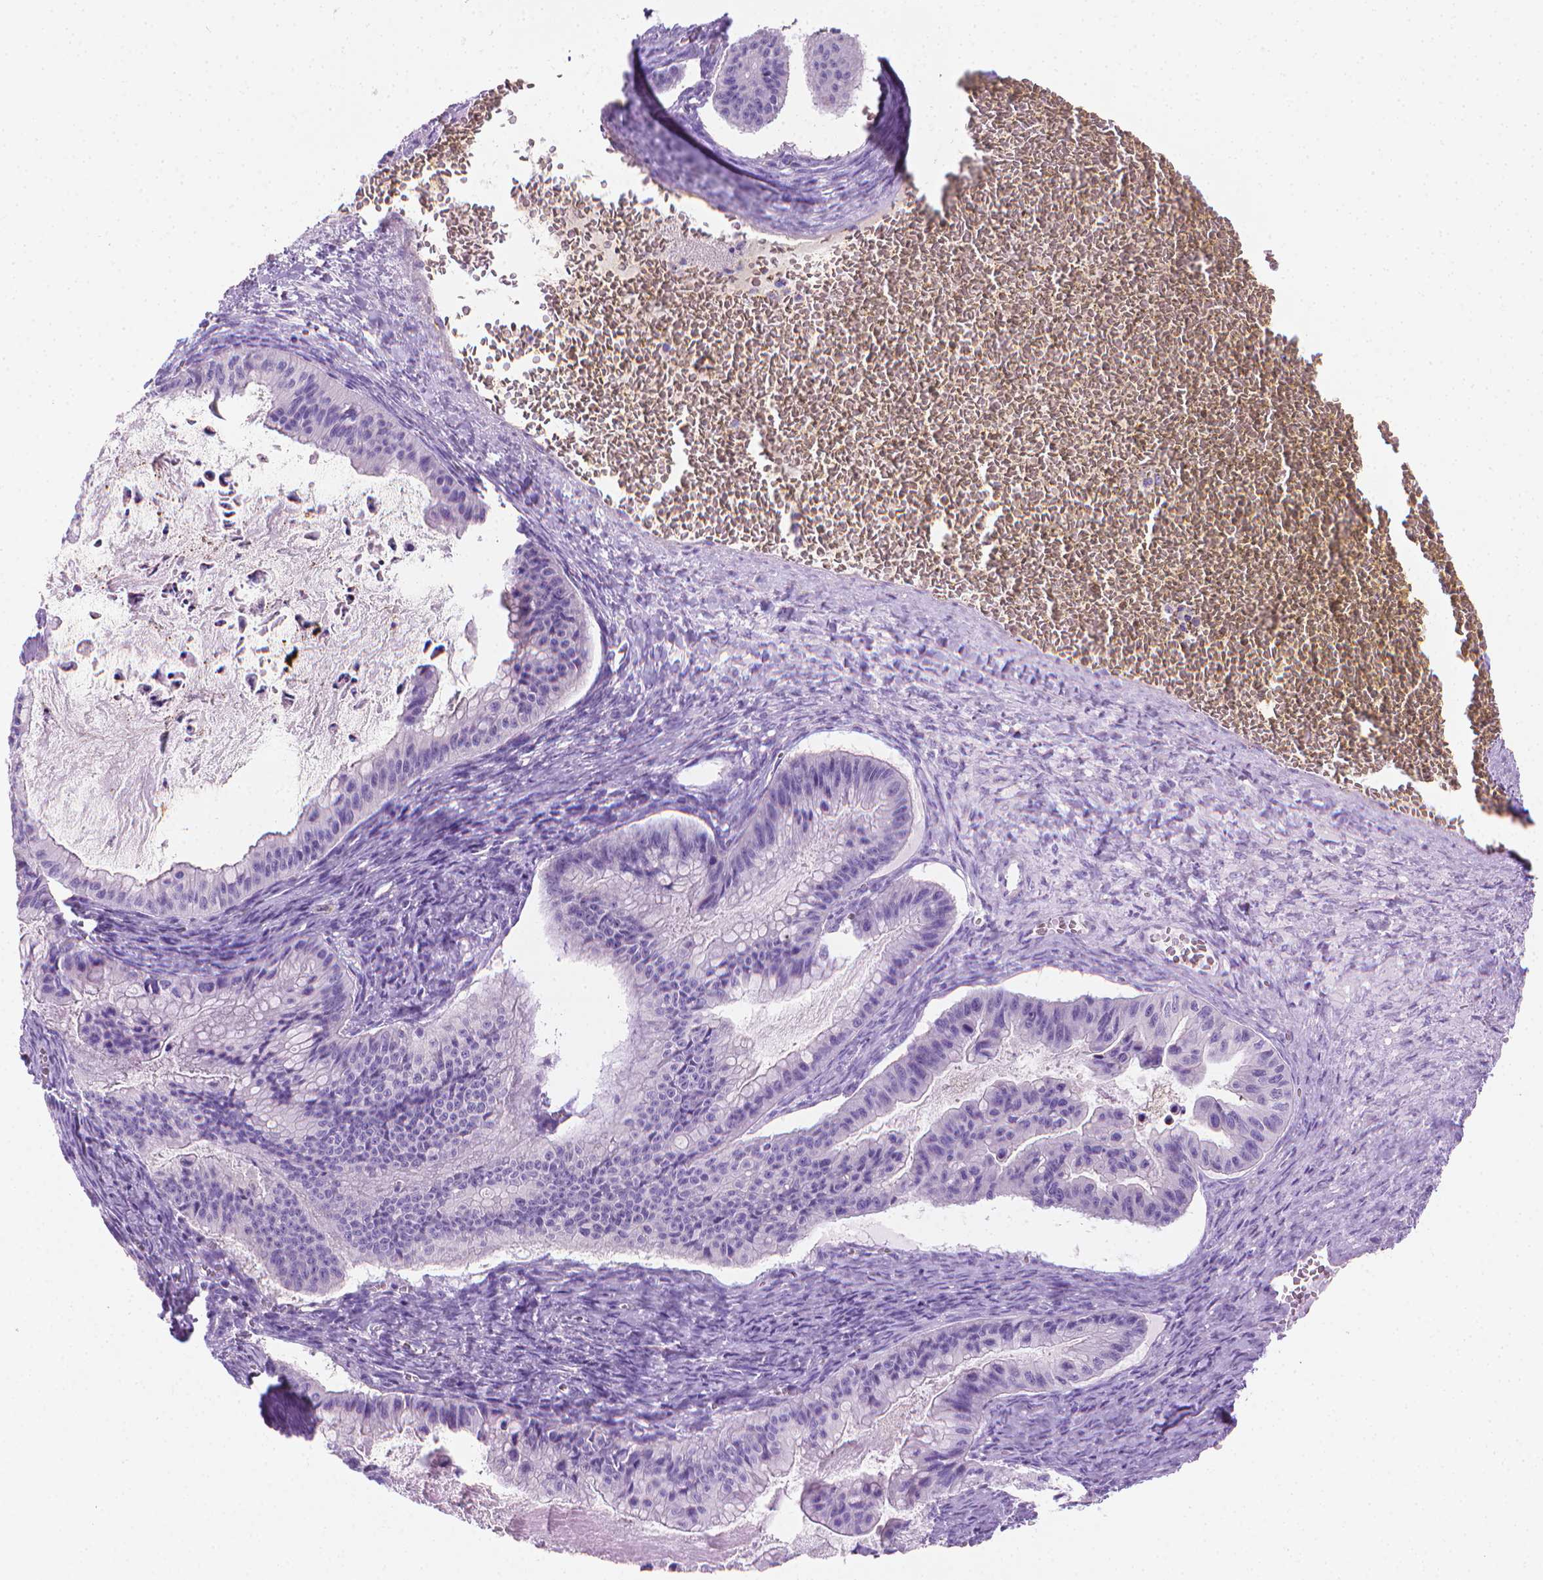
{"staining": {"intensity": "negative", "quantity": "none", "location": "none"}, "tissue": "ovarian cancer", "cell_type": "Tumor cells", "image_type": "cancer", "snomed": [{"axis": "morphology", "description": "Cystadenocarcinoma, mucinous, NOS"}, {"axis": "topography", "description": "Ovary"}], "caption": "Ovarian cancer (mucinous cystadenocarcinoma) was stained to show a protein in brown. There is no significant expression in tumor cells.", "gene": "FASN", "patient": {"sex": "female", "age": 72}}